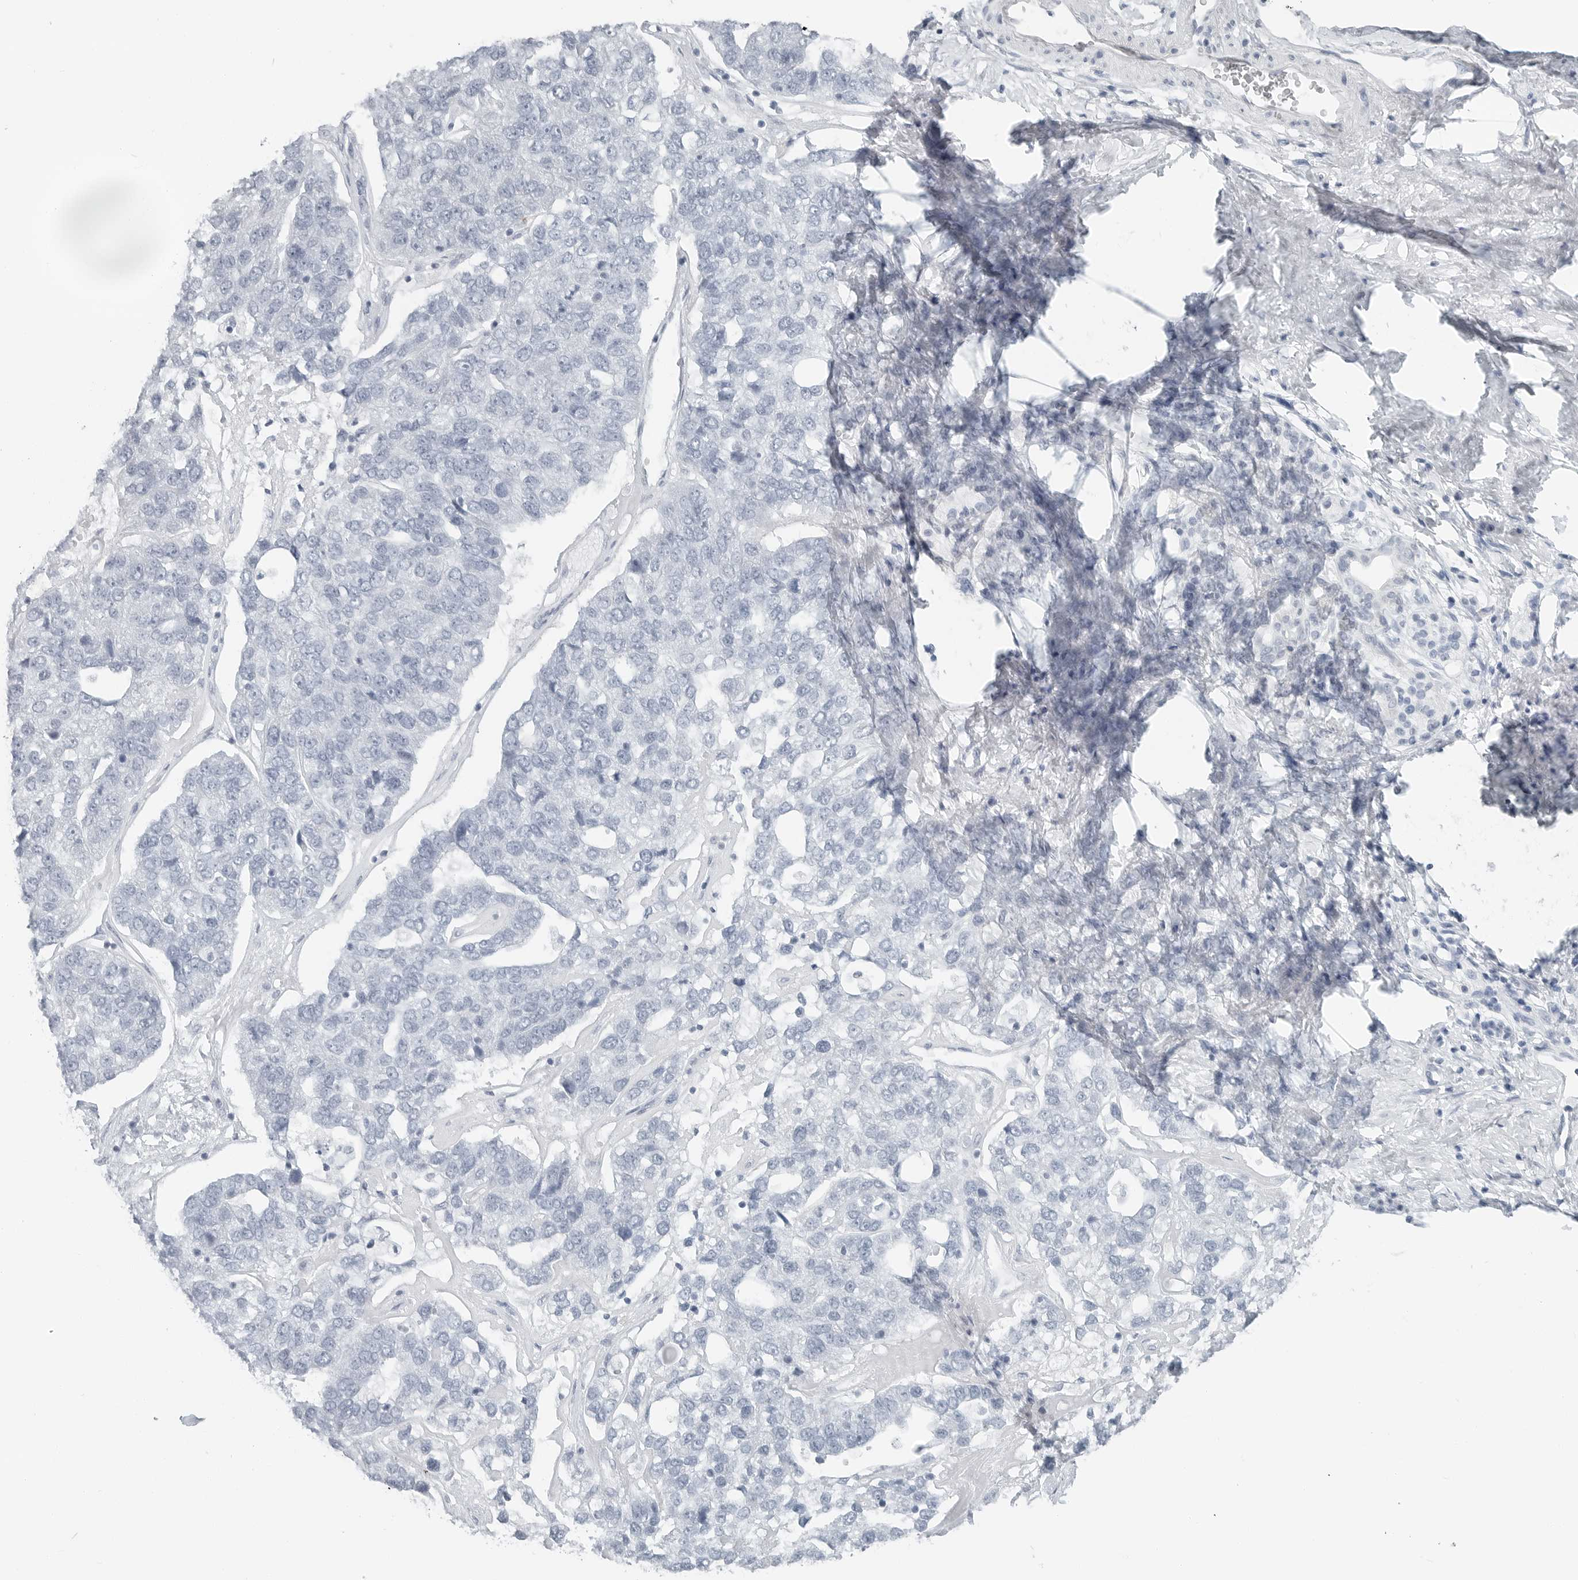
{"staining": {"intensity": "negative", "quantity": "none", "location": "none"}, "tissue": "pancreatic cancer", "cell_type": "Tumor cells", "image_type": "cancer", "snomed": [{"axis": "morphology", "description": "Adenocarcinoma, NOS"}, {"axis": "topography", "description": "Pancreas"}], "caption": "IHC image of neoplastic tissue: pancreatic cancer (adenocarcinoma) stained with DAB (3,3'-diaminobenzidine) demonstrates no significant protein staining in tumor cells. (DAB (3,3'-diaminobenzidine) immunohistochemistry, high magnification).", "gene": "XIRP1", "patient": {"sex": "female", "age": 61}}